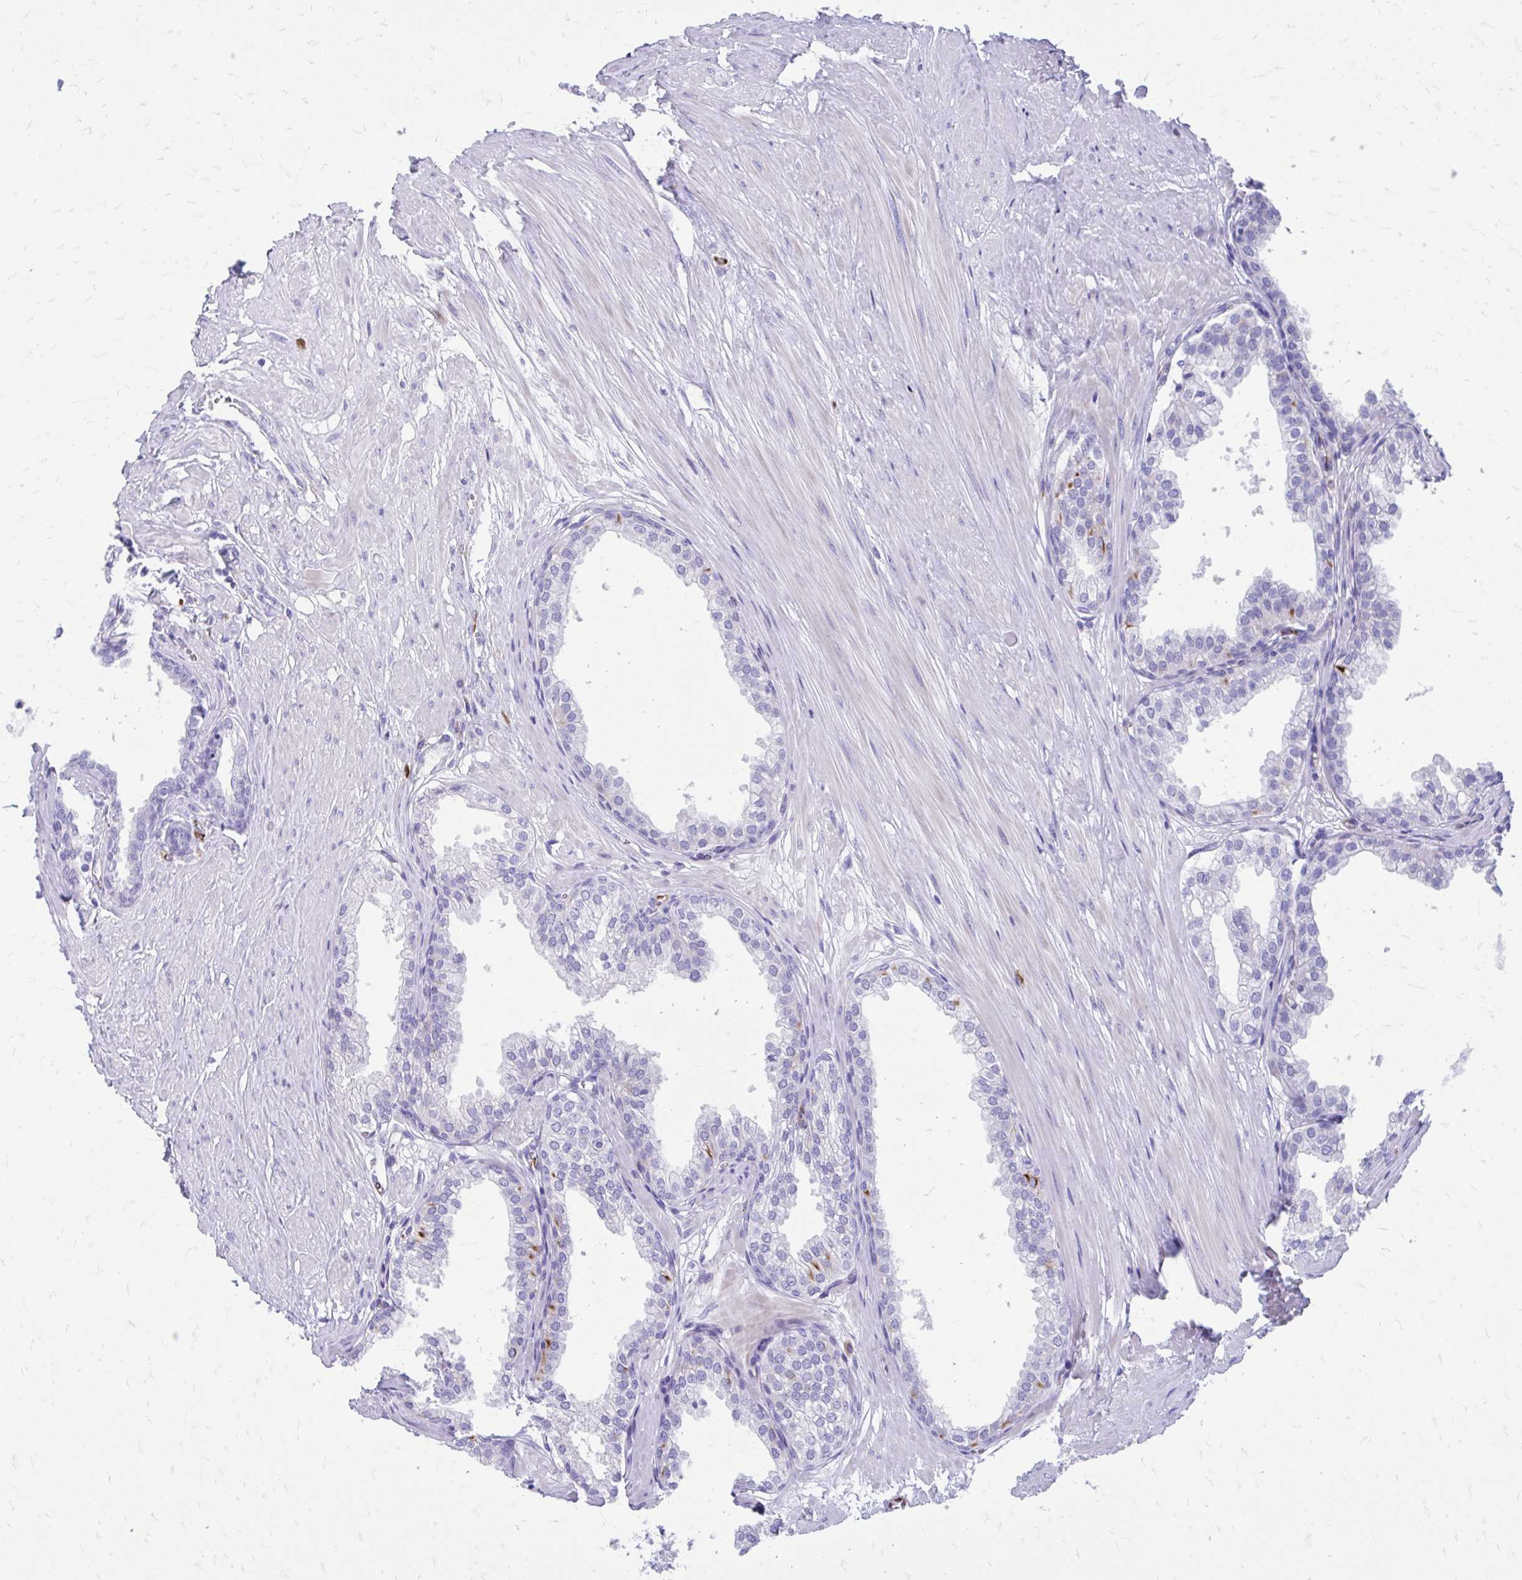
{"staining": {"intensity": "moderate", "quantity": "<25%", "location": "cytoplasmic/membranous"}, "tissue": "prostate", "cell_type": "Glandular cells", "image_type": "normal", "snomed": [{"axis": "morphology", "description": "Normal tissue, NOS"}, {"axis": "topography", "description": "Prostate"}, {"axis": "topography", "description": "Peripheral nerve tissue"}], "caption": "A low amount of moderate cytoplasmic/membranous positivity is seen in about <25% of glandular cells in benign prostate.", "gene": "ZNF699", "patient": {"sex": "male", "age": 55}}